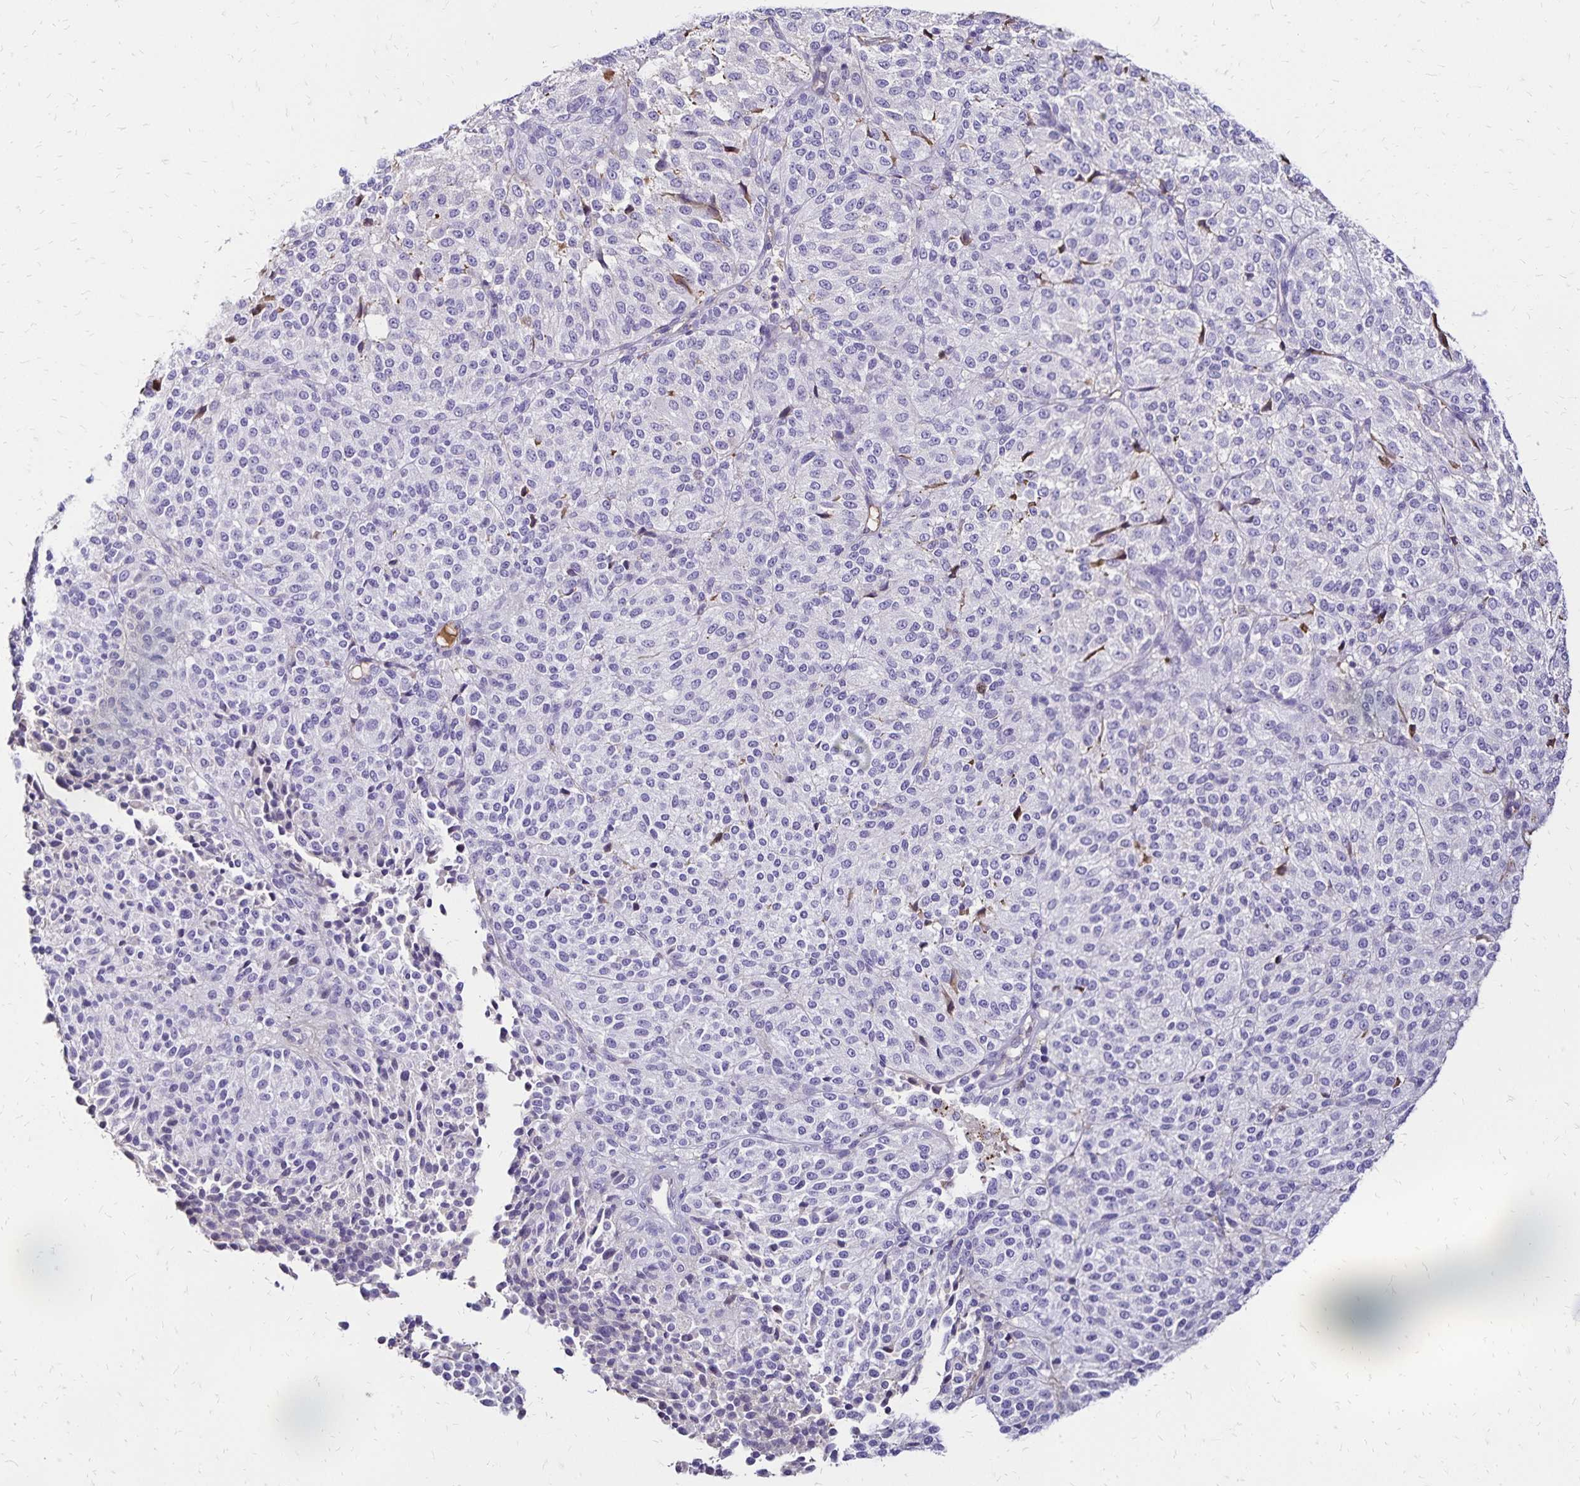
{"staining": {"intensity": "negative", "quantity": "none", "location": "none"}, "tissue": "melanoma", "cell_type": "Tumor cells", "image_type": "cancer", "snomed": [{"axis": "morphology", "description": "Malignant melanoma, Metastatic site"}, {"axis": "topography", "description": "Brain"}], "caption": "Tumor cells are negative for brown protein staining in malignant melanoma (metastatic site).", "gene": "KISS1", "patient": {"sex": "female", "age": 56}}